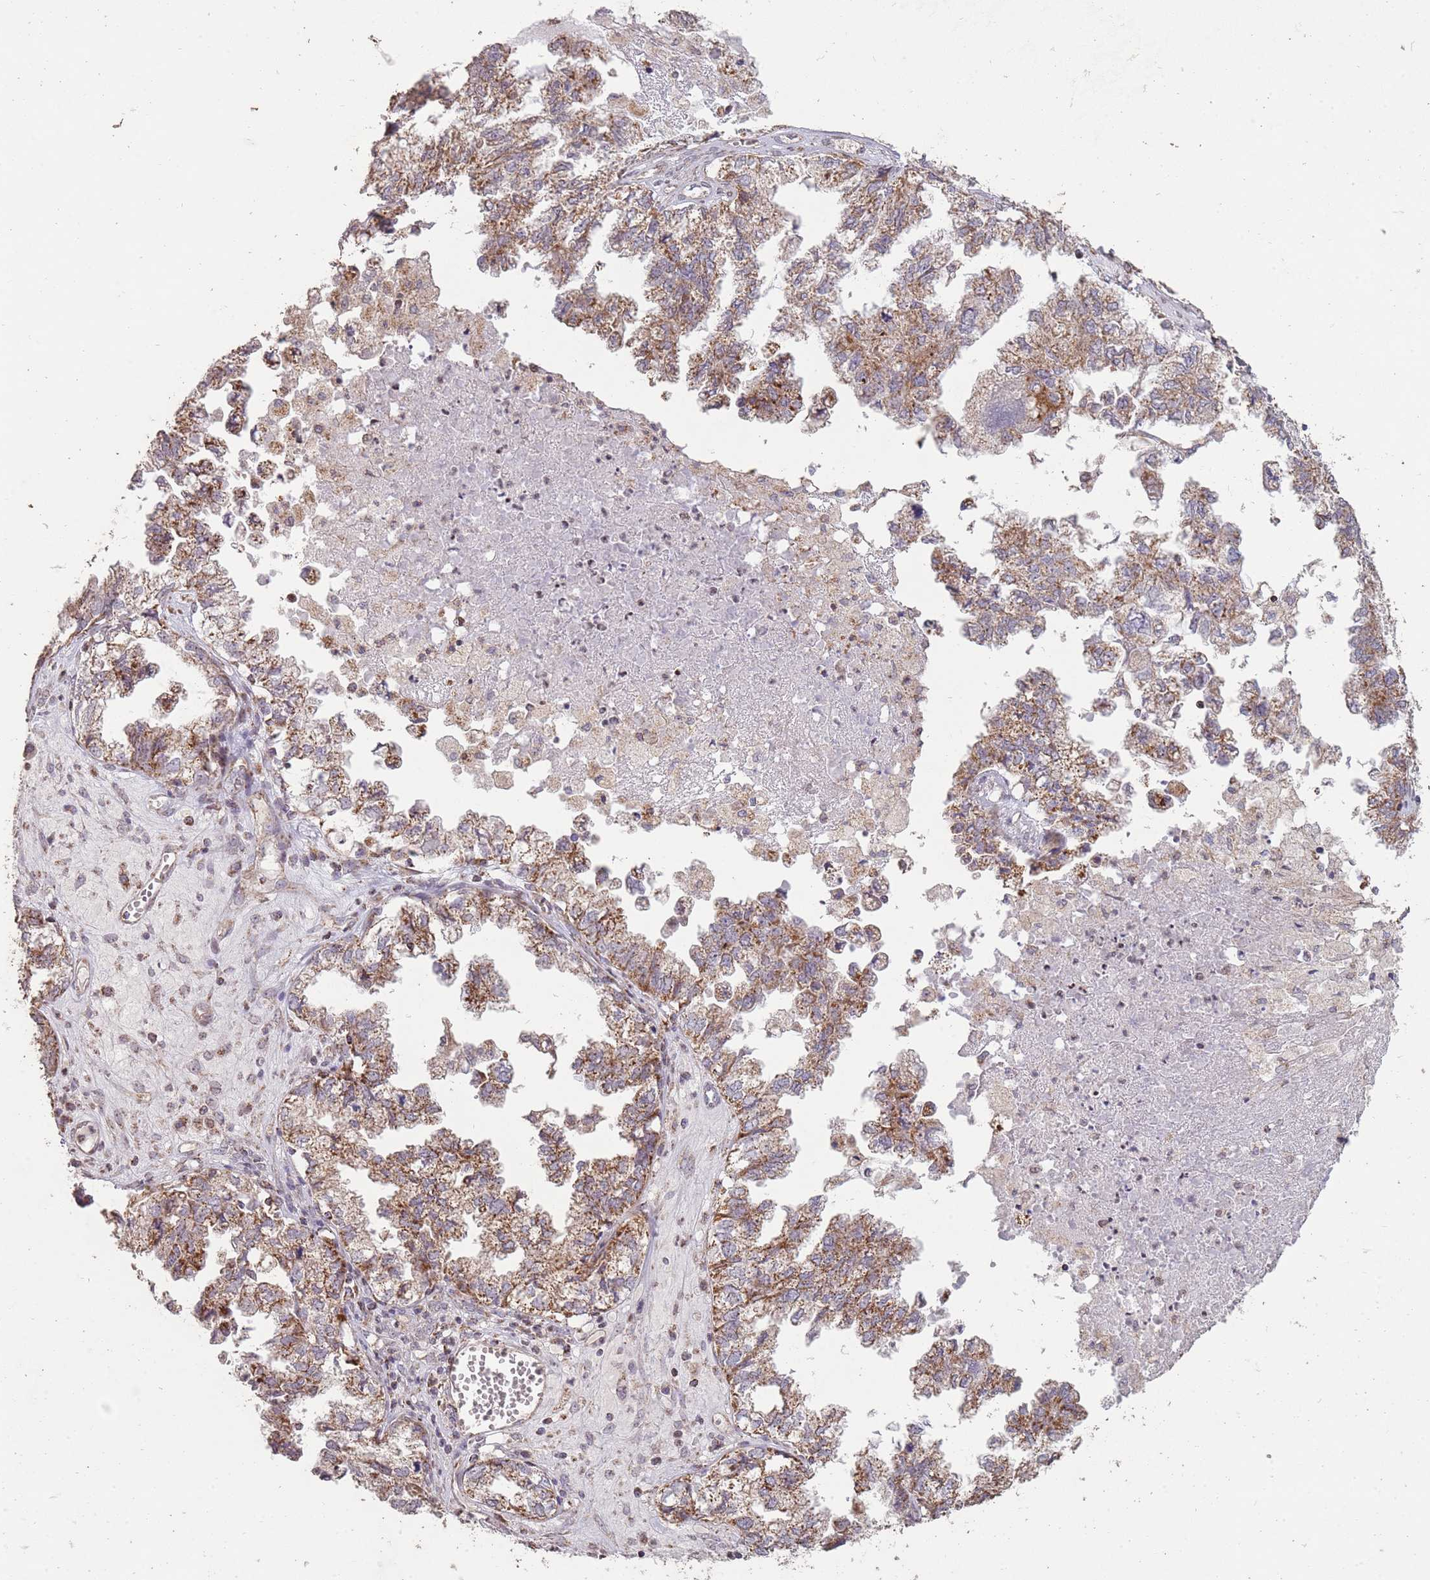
{"staining": {"intensity": "strong", "quantity": ">75%", "location": "cytoplasmic/membranous"}, "tissue": "ovarian cancer", "cell_type": "Tumor cells", "image_type": "cancer", "snomed": [{"axis": "morphology", "description": "Cystadenocarcinoma, mucinous, NOS"}, {"axis": "topography", "description": "Ovary"}], "caption": "This is a photomicrograph of immunohistochemistry (IHC) staining of ovarian cancer, which shows strong staining in the cytoplasmic/membranous of tumor cells.", "gene": "CNOT8", "patient": {"sex": "female", "age": 72}}